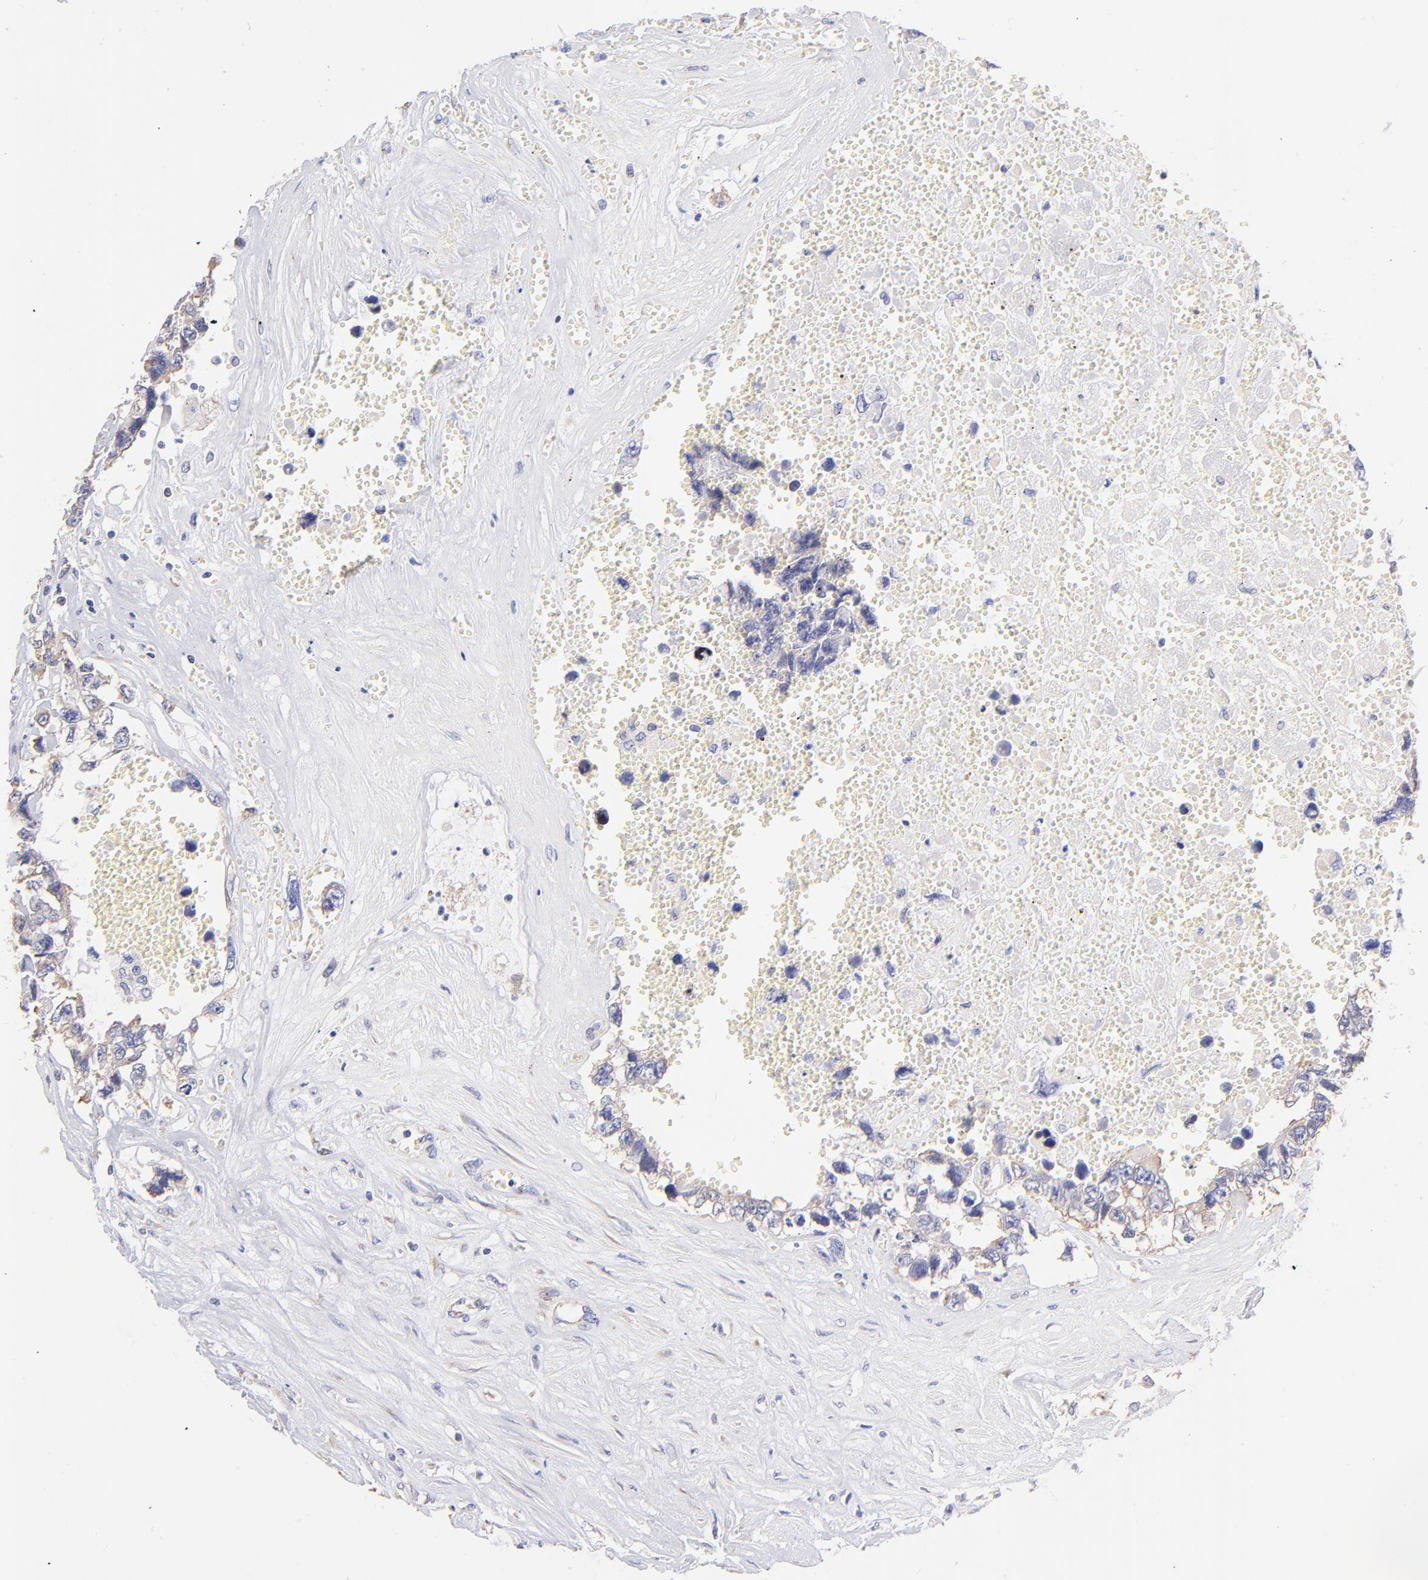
{"staining": {"intensity": "weak", "quantity": "<25%", "location": "cytoplasmic/membranous"}, "tissue": "testis cancer", "cell_type": "Tumor cells", "image_type": "cancer", "snomed": [{"axis": "morphology", "description": "Carcinoma, Embryonal, NOS"}, {"axis": "topography", "description": "Testis"}], "caption": "IHC of testis cancer reveals no staining in tumor cells.", "gene": "RPL30", "patient": {"sex": "male", "age": 31}}